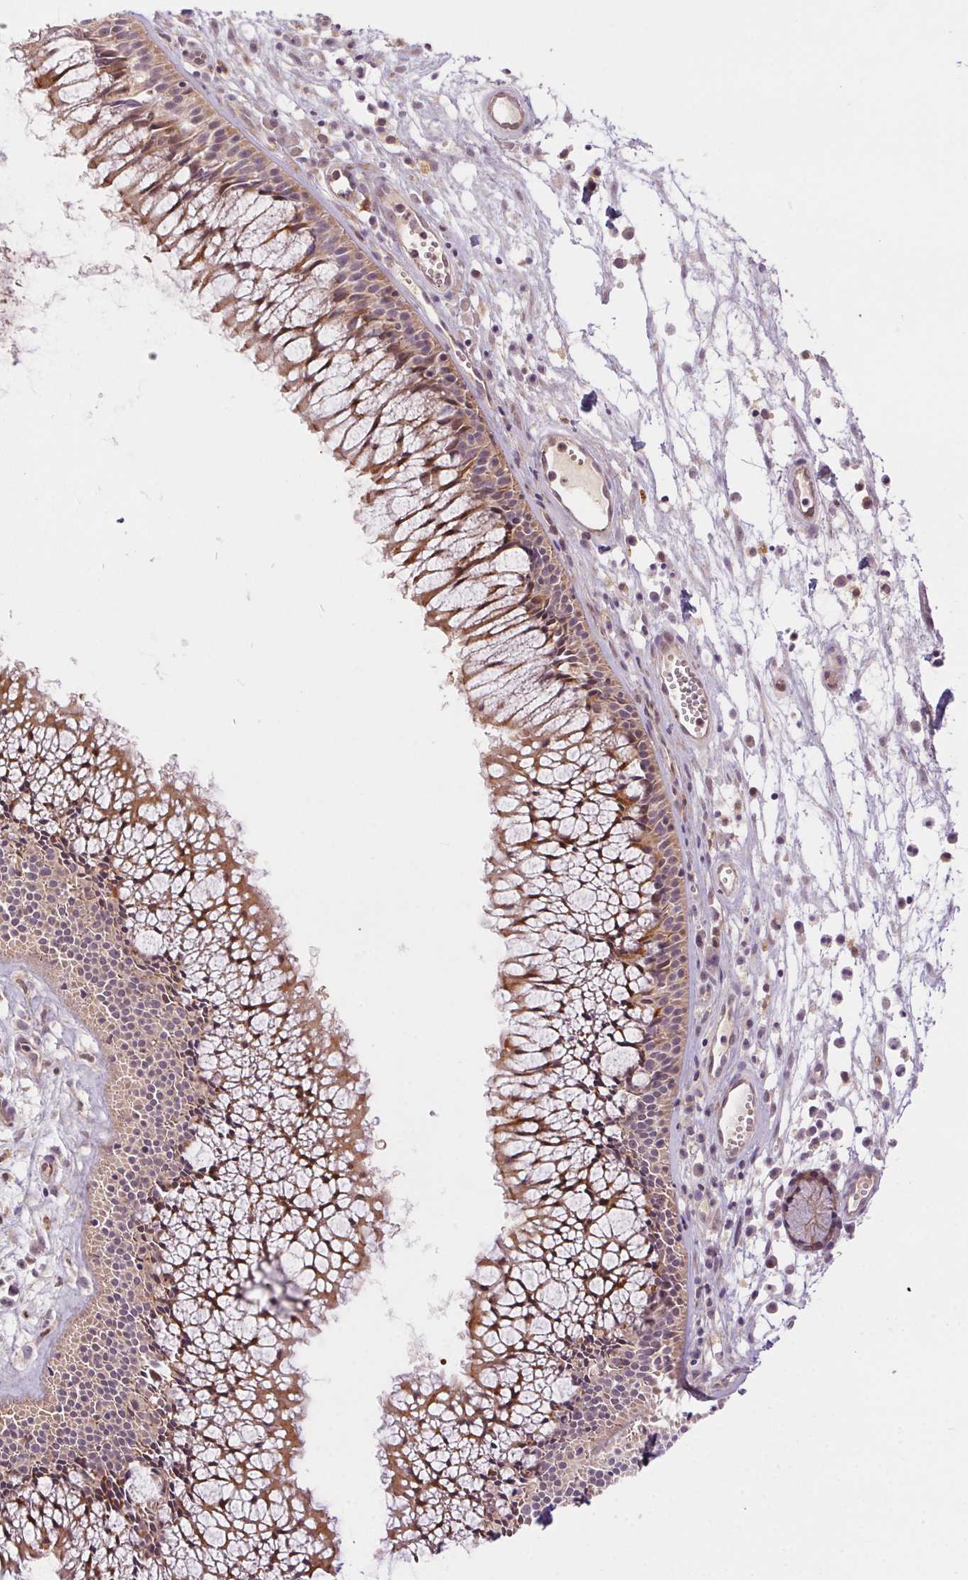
{"staining": {"intensity": "moderate", "quantity": ">75%", "location": "cytoplasmic/membranous"}, "tissue": "nasopharynx", "cell_type": "Respiratory epithelial cells", "image_type": "normal", "snomed": [{"axis": "morphology", "description": "Normal tissue, NOS"}, {"axis": "topography", "description": "Nasopharynx"}], "caption": "Unremarkable nasopharynx demonstrates moderate cytoplasmic/membranous staining in about >75% of respiratory epithelial cells.", "gene": "NUDT16", "patient": {"sex": "male", "age": 31}}